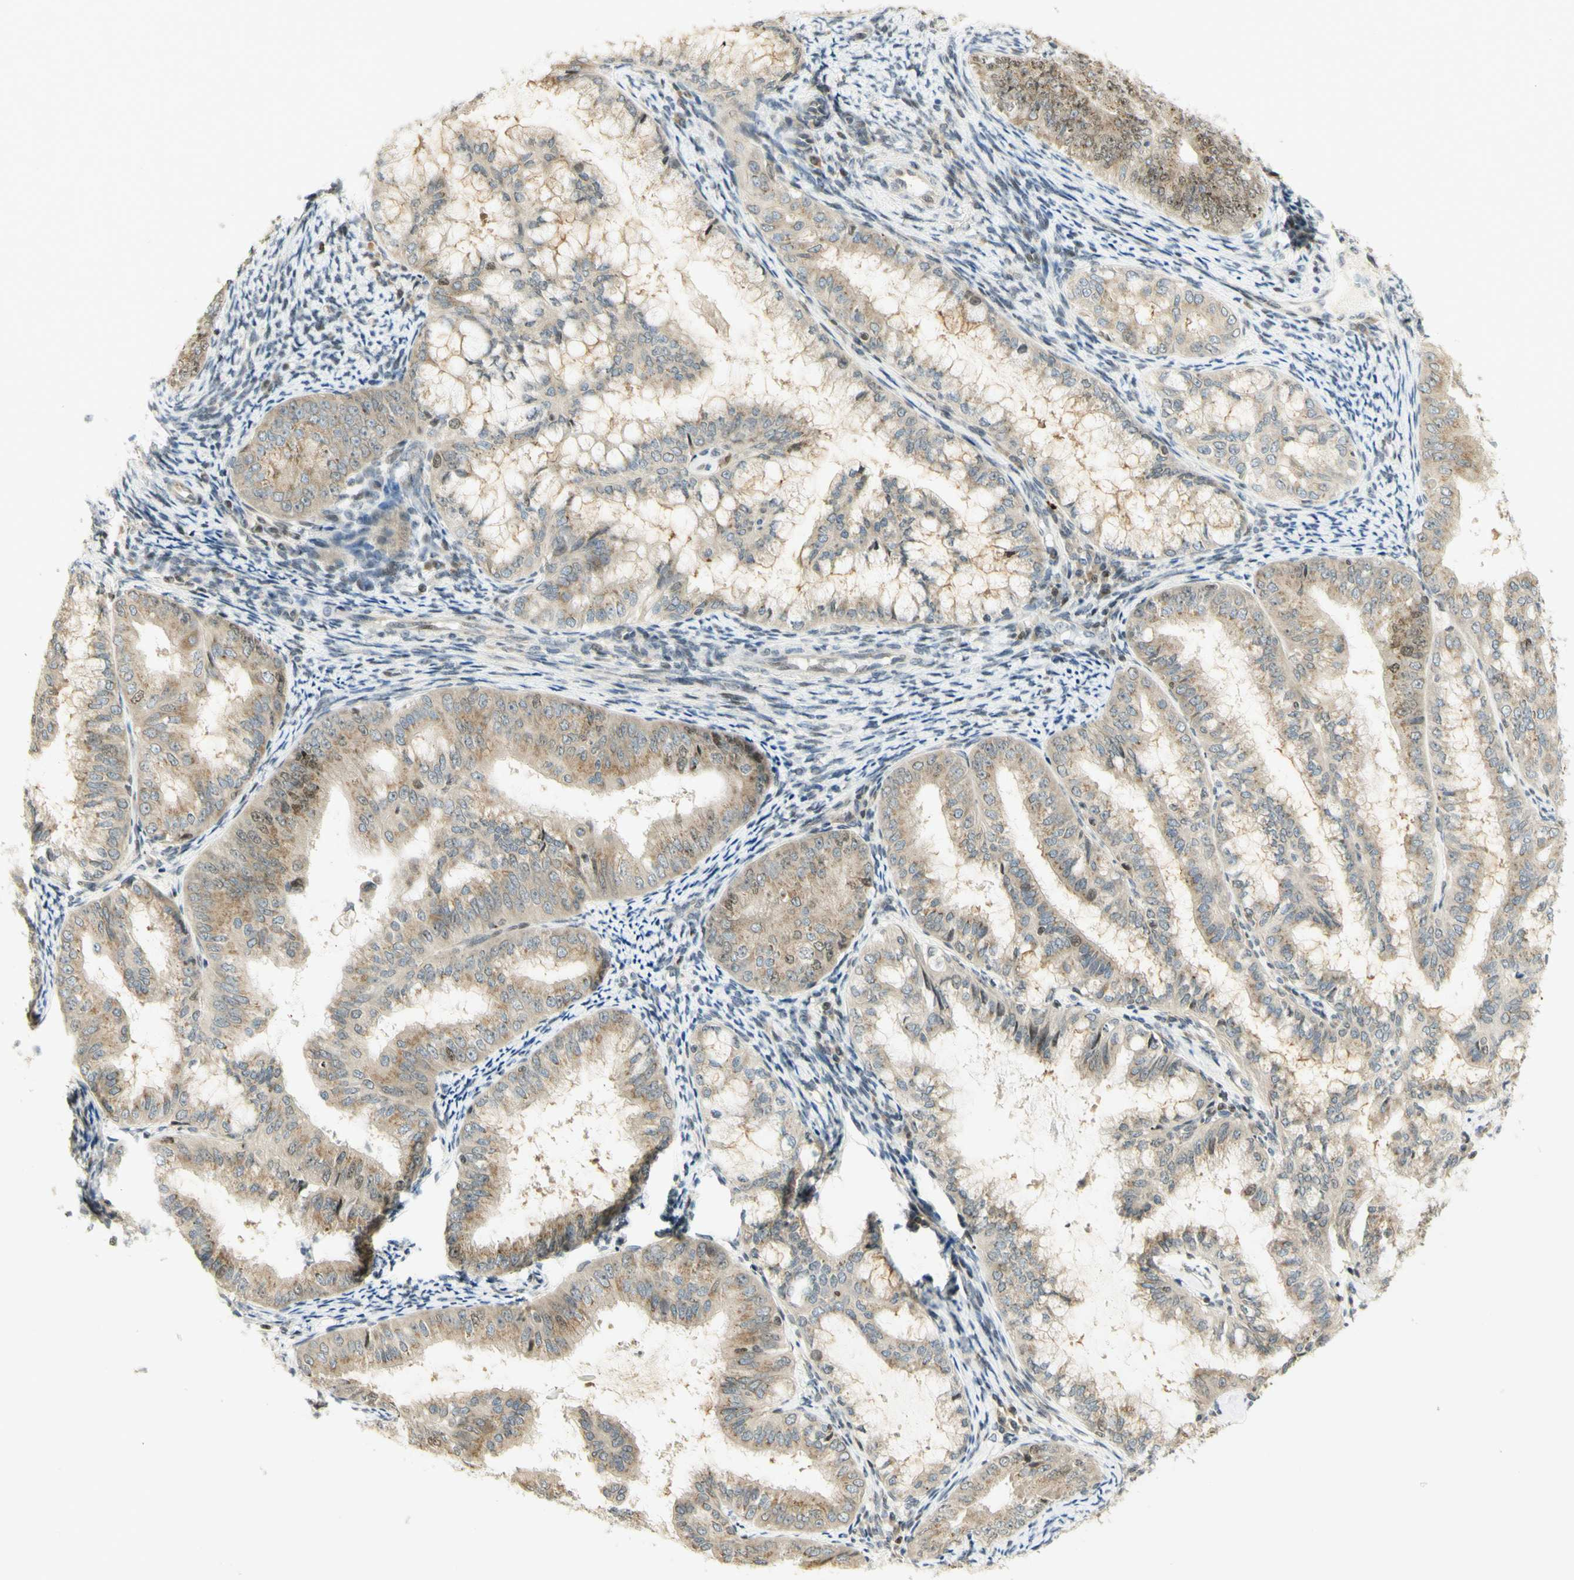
{"staining": {"intensity": "weak", "quantity": ">75%", "location": "cytoplasmic/membranous,nuclear"}, "tissue": "endometrial cancer", "cell_type": "Tumor cells", "image_type": "cancer", "snomed": [{"axis": "morphology", "description": "Adenocarcinoma, NOS"}, {"axis": "topography", "description": "Endometrium"}], "caption": "IHC (DAB (3,3'-diaminobenzidine)) staining of adenocarcinoma (endometrial) shows weak cytoplasmic/membranous and nuclear protein positivity in about >75% of tumor cells.", "gene": "KIF11", "patient": {"sex": "female", "age": 63}}